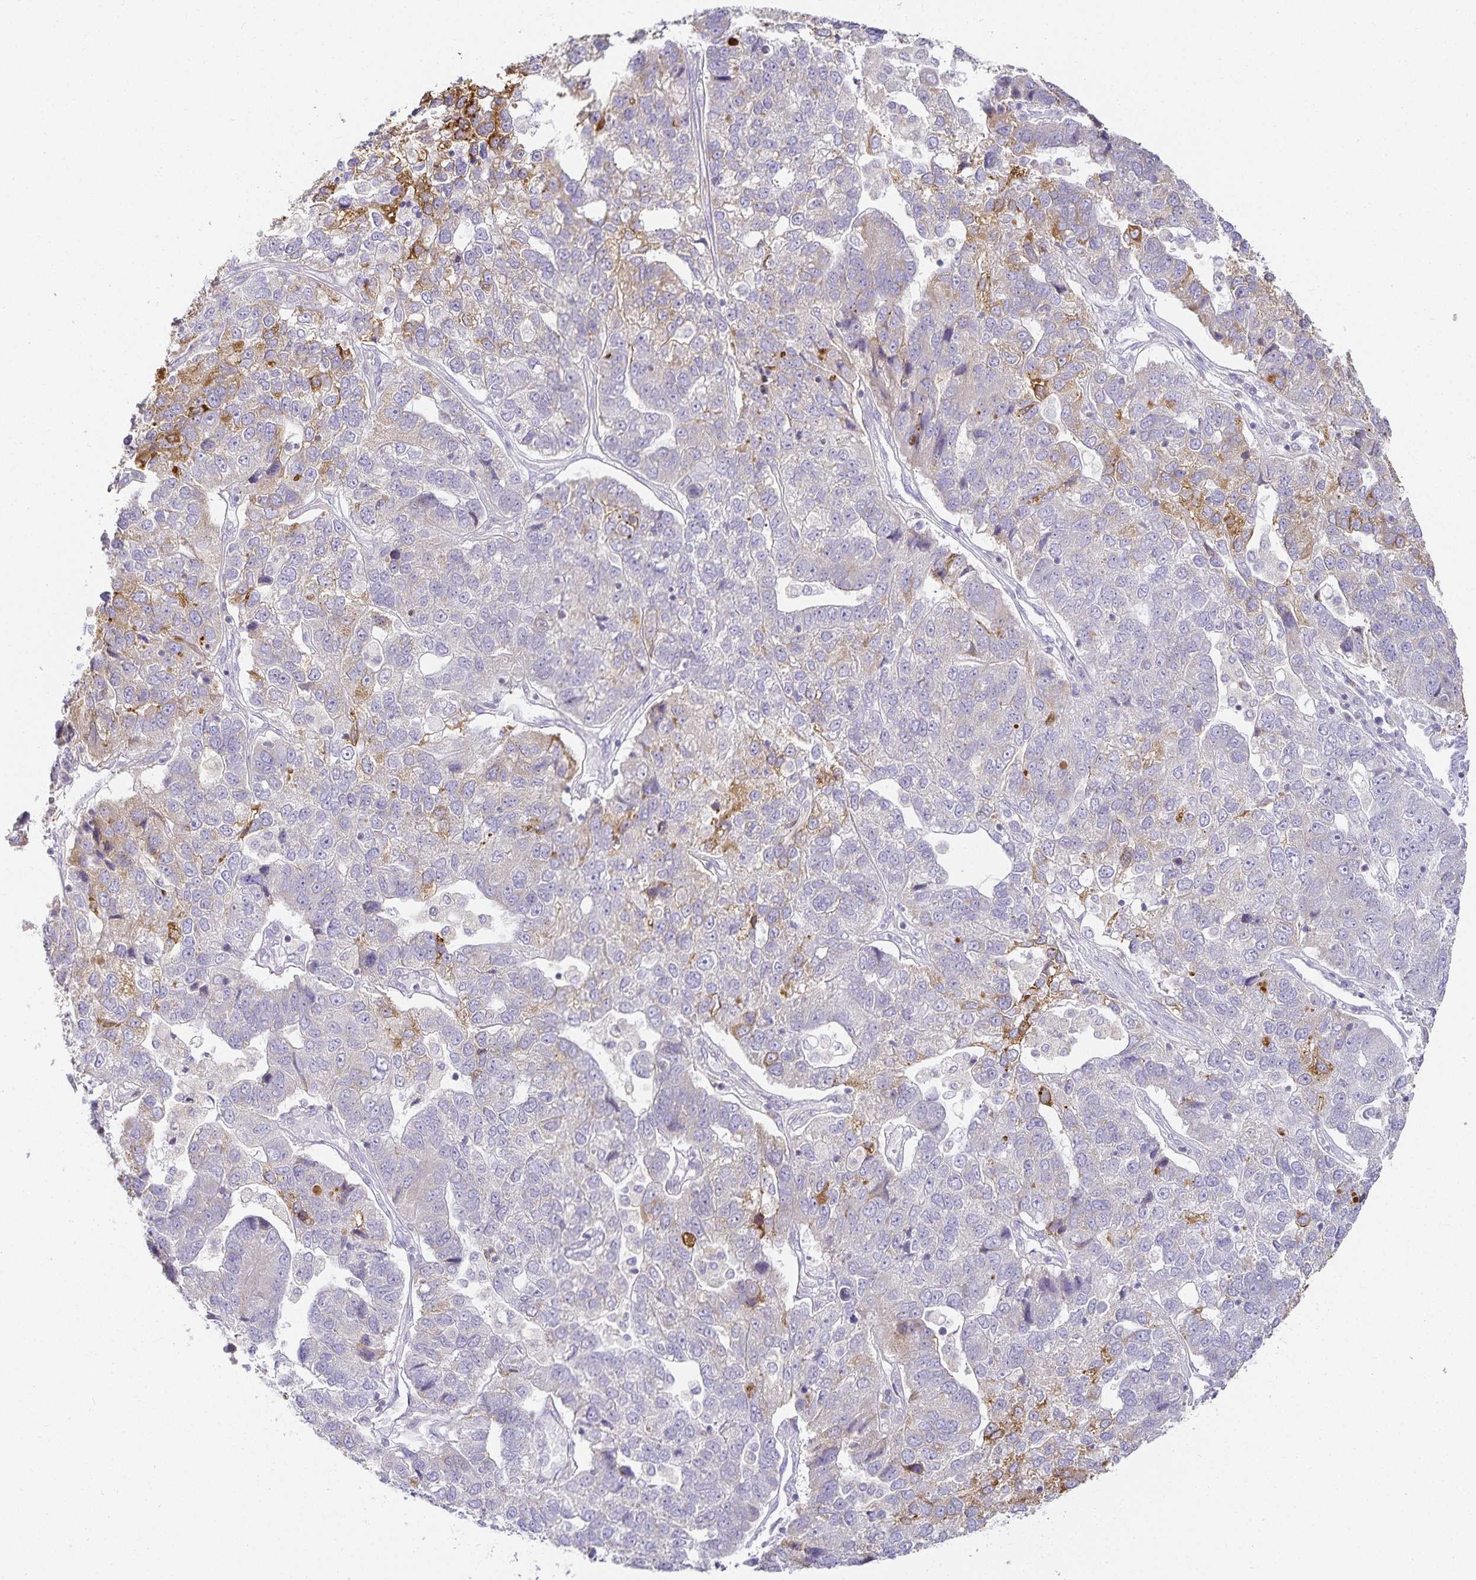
{"staining": {"intensity": "moderate", "quantity": "<25%", "location": "cytoplasmic/membranous"}, "tissue": "pancreatic cancer", "cell_type": "Tumor cells", "image_type": "cancer", "snomed": [{"axis": "morphology", "description": "Adenocarcinoma, NOS"}, {"axis": "topography", "description": "Pancreas"}], "caption": "This image displays IHC staining of pancreatic cancer, with low moderate cytoplasmic/membranous staining in approximately <25% of tumor cells.", "gene": "GP2", "patient": {"sex": "female", "age": 61}}